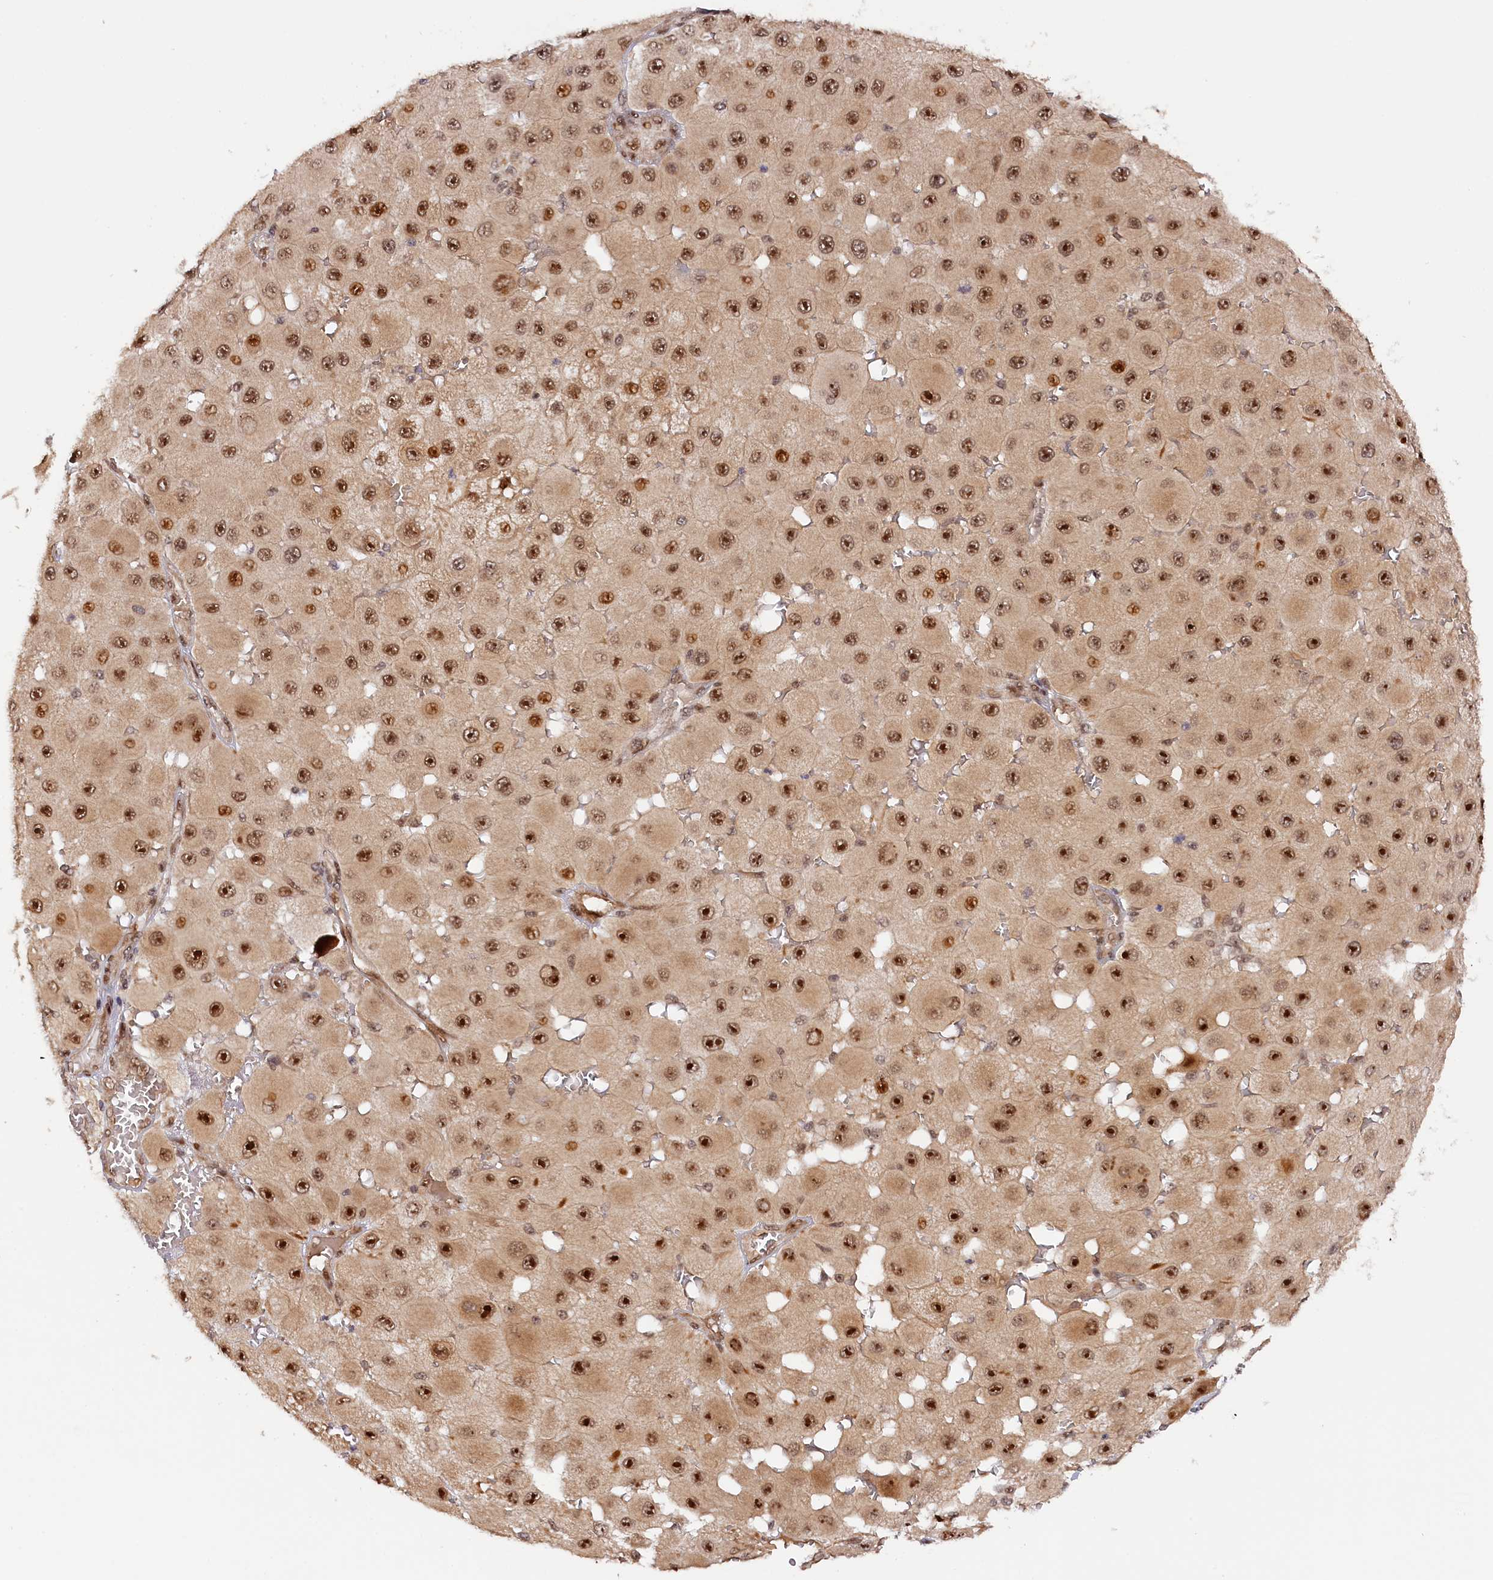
{"staining": {"intensity": "strong", "quantity": ">75%", "location": "cytoplasmic/membranous,nuclear"}, "tissue": "melanoma", "cell_type": "Tumor cells", "image_type": "cancer", "snomed": [{"axis": "morphology", "description": "Malignant melanoma, NOS"}, {"axis": "topography", "description": "Skin"}], "caption": "Immunohistochemistry photomicrograph of human malignant melanoma stained for a protein (brown), which exhibits high levels of strong cytoplasmic/membranous and nuclear expression in about >75% of tumor cells.", "gene": "ANKRD24", "patient": {"sex": "female", "age": 81}}